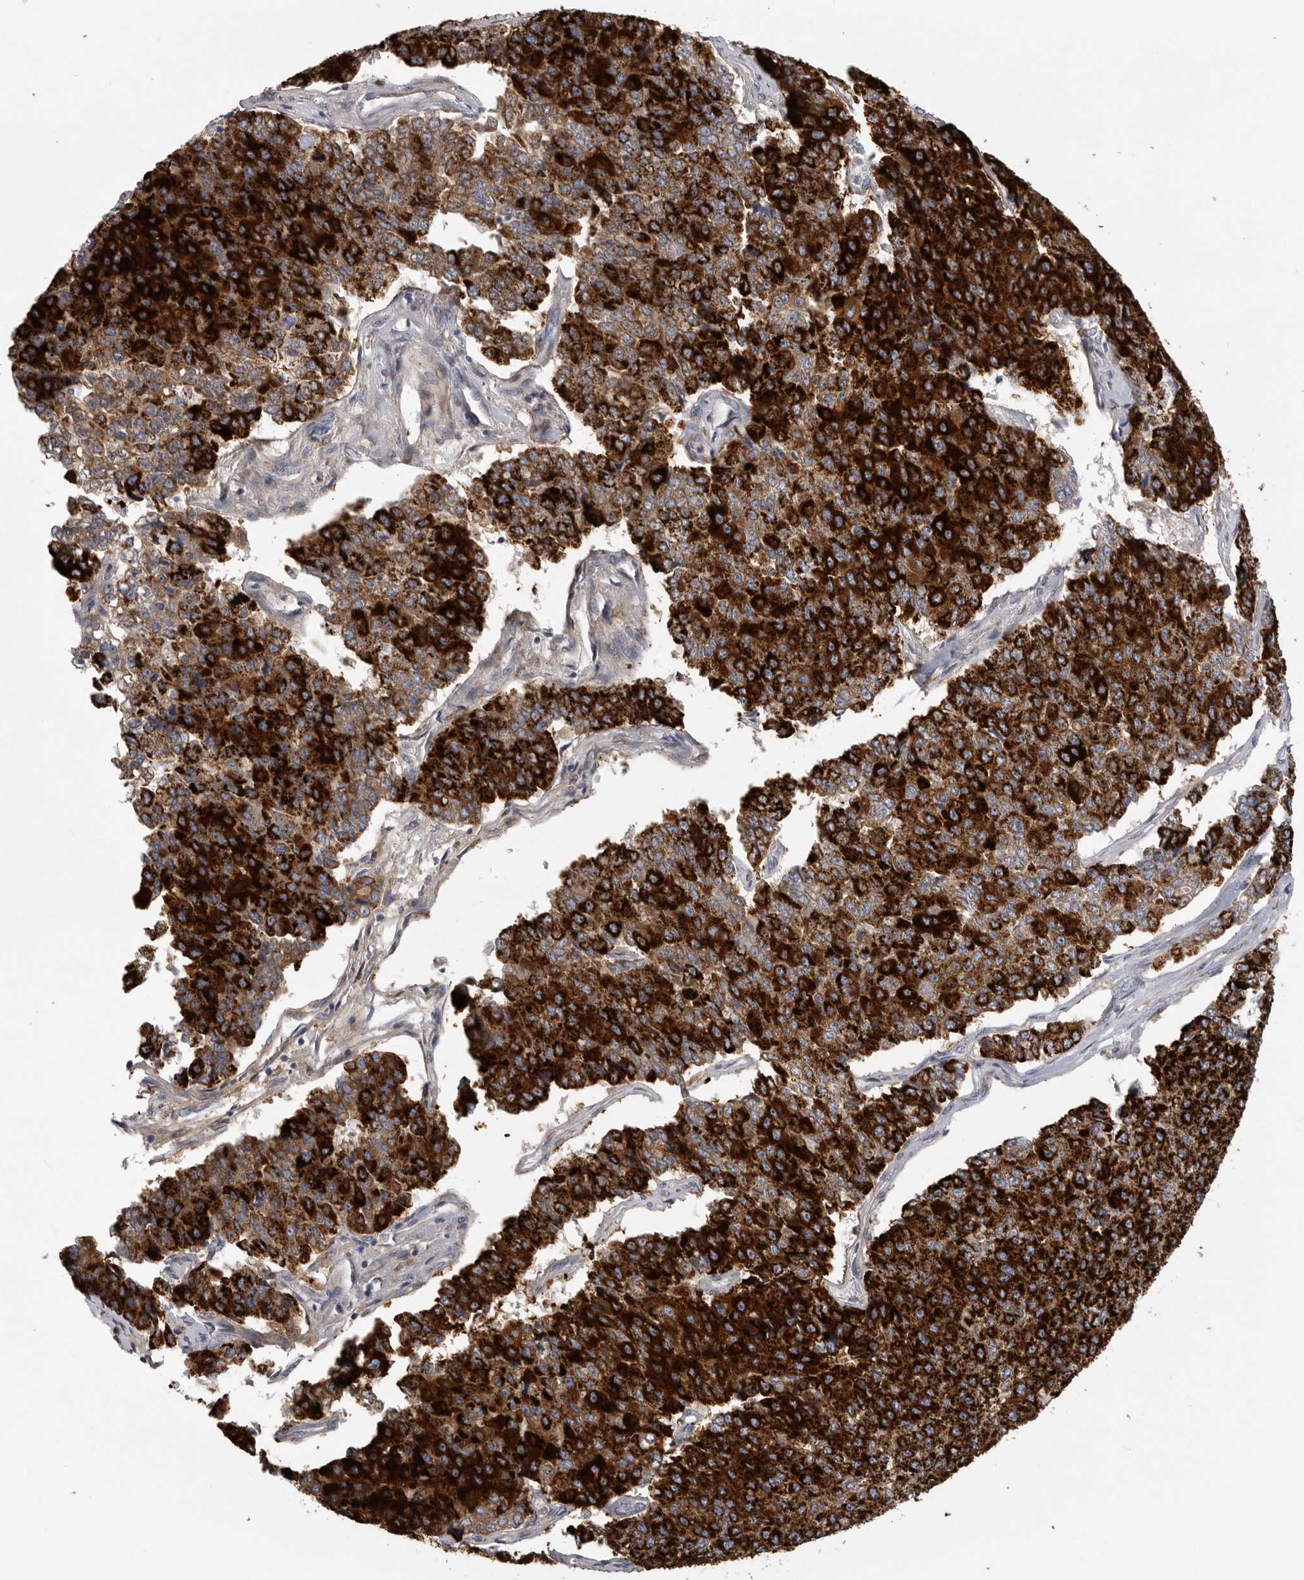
{"staining": {"intensity": "strong", "quantity": ">75%", "location": "cytoplasmic/membranous"}, "tissue": "pancreatic cancer", "cell_type": "Tumor cells", "image_type": "cancer", "snomed": [{"axis": "morphology", "description": "Adenocarcinoma, NOS"}, {"axis": "topography", "description": "Pancreas"}], "caption": "Tumor cells reveal high levels of strong cytoplasmic/membranous expression in about >75% of cells in pancreatic cancer. The staining was performed using DAB to visualize the protein expression in brown, while the nuclei were stained in blue with hematoxylin (Magnification: 20x).", "gene": "USP24", "patient": {"sex": "male", "age": 50}}